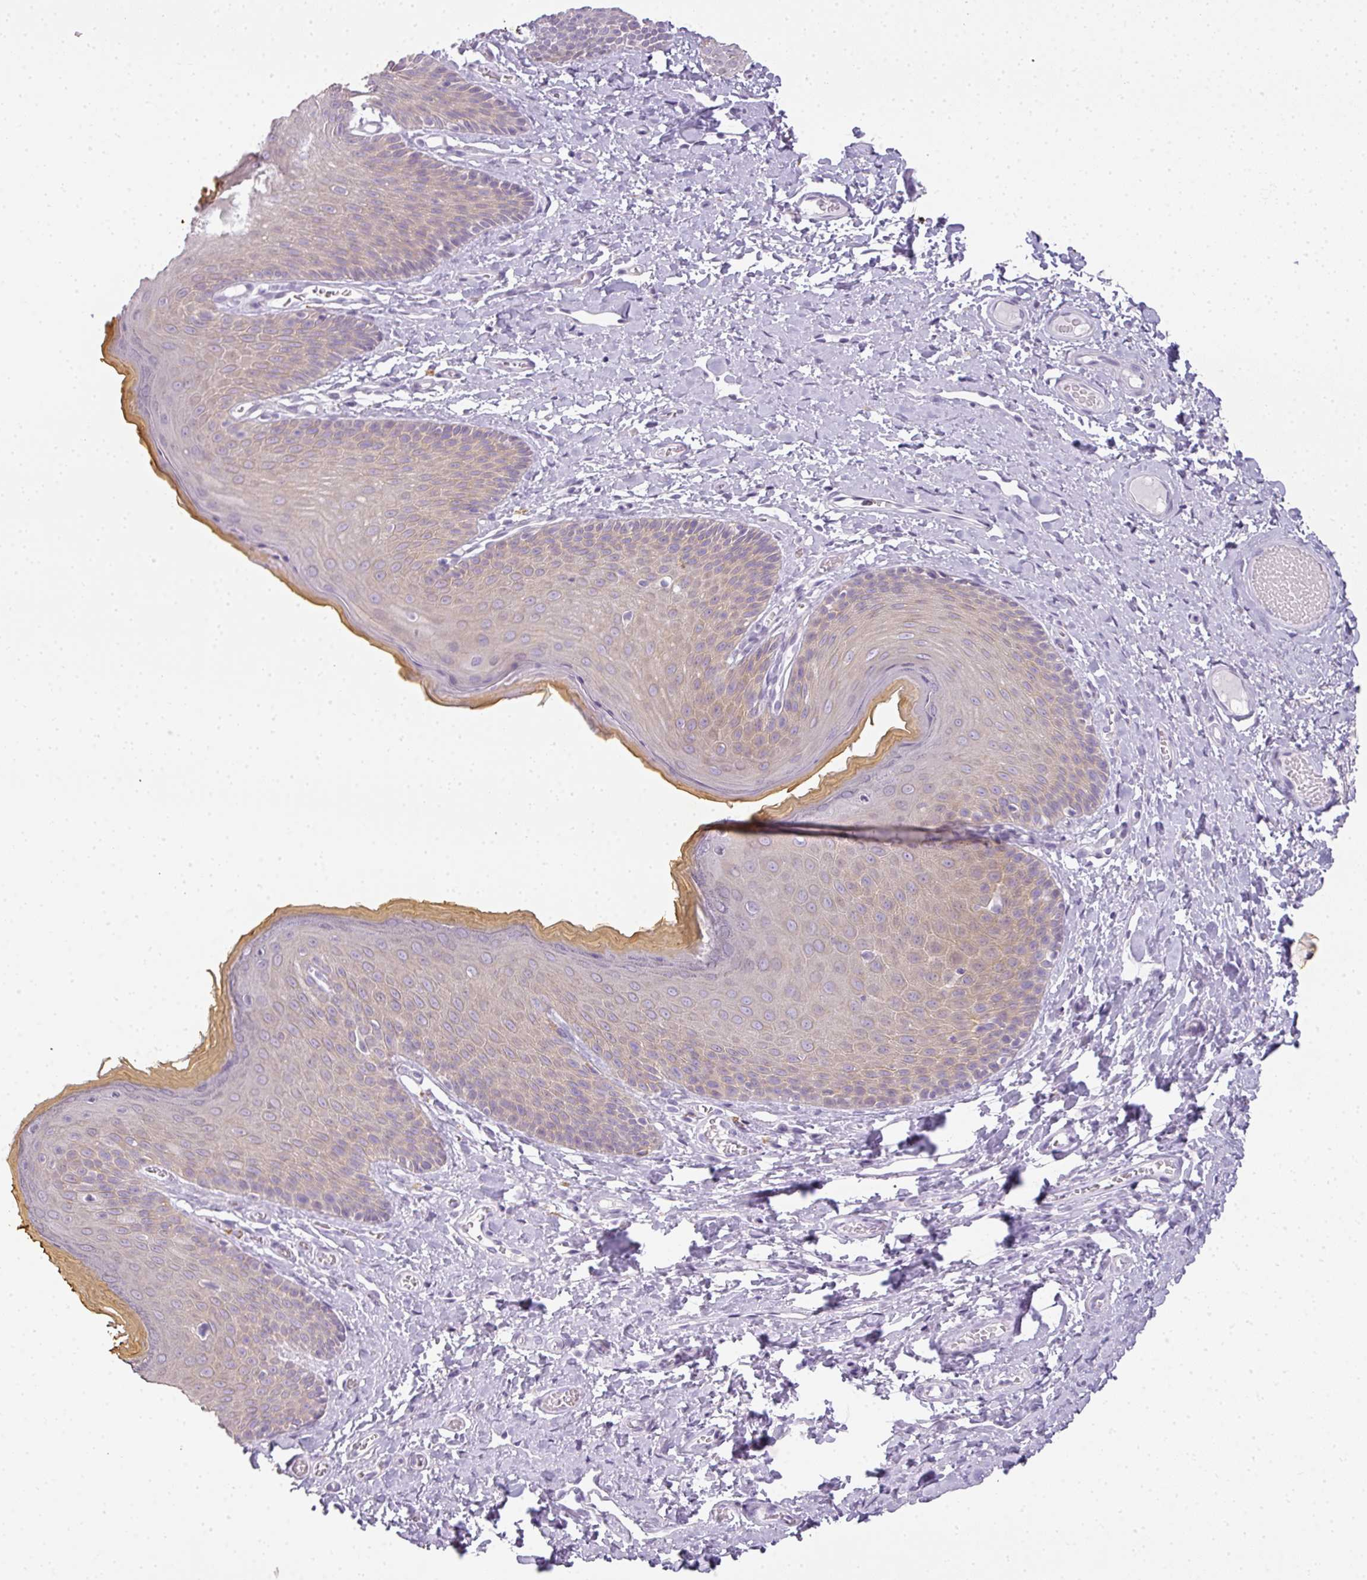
{"staining": {"intensity": "weak", "quantity": "<25%", "location": "cytoplasmic/membranous"}, "tissue": "skin", "cell_type": "Epidermal cells", "image_type": "normal", "snomed": [{"axis": "morphology", "description": "Normal tissue, NOS"}, {"axis": "topography", "description": "Anal"}], "caption": "Micrograph shows no significant protein staining in epidermal cells of normal skin.", "gene": "RBMY1A1", "patient": {"sex": "female", "age": 40}}